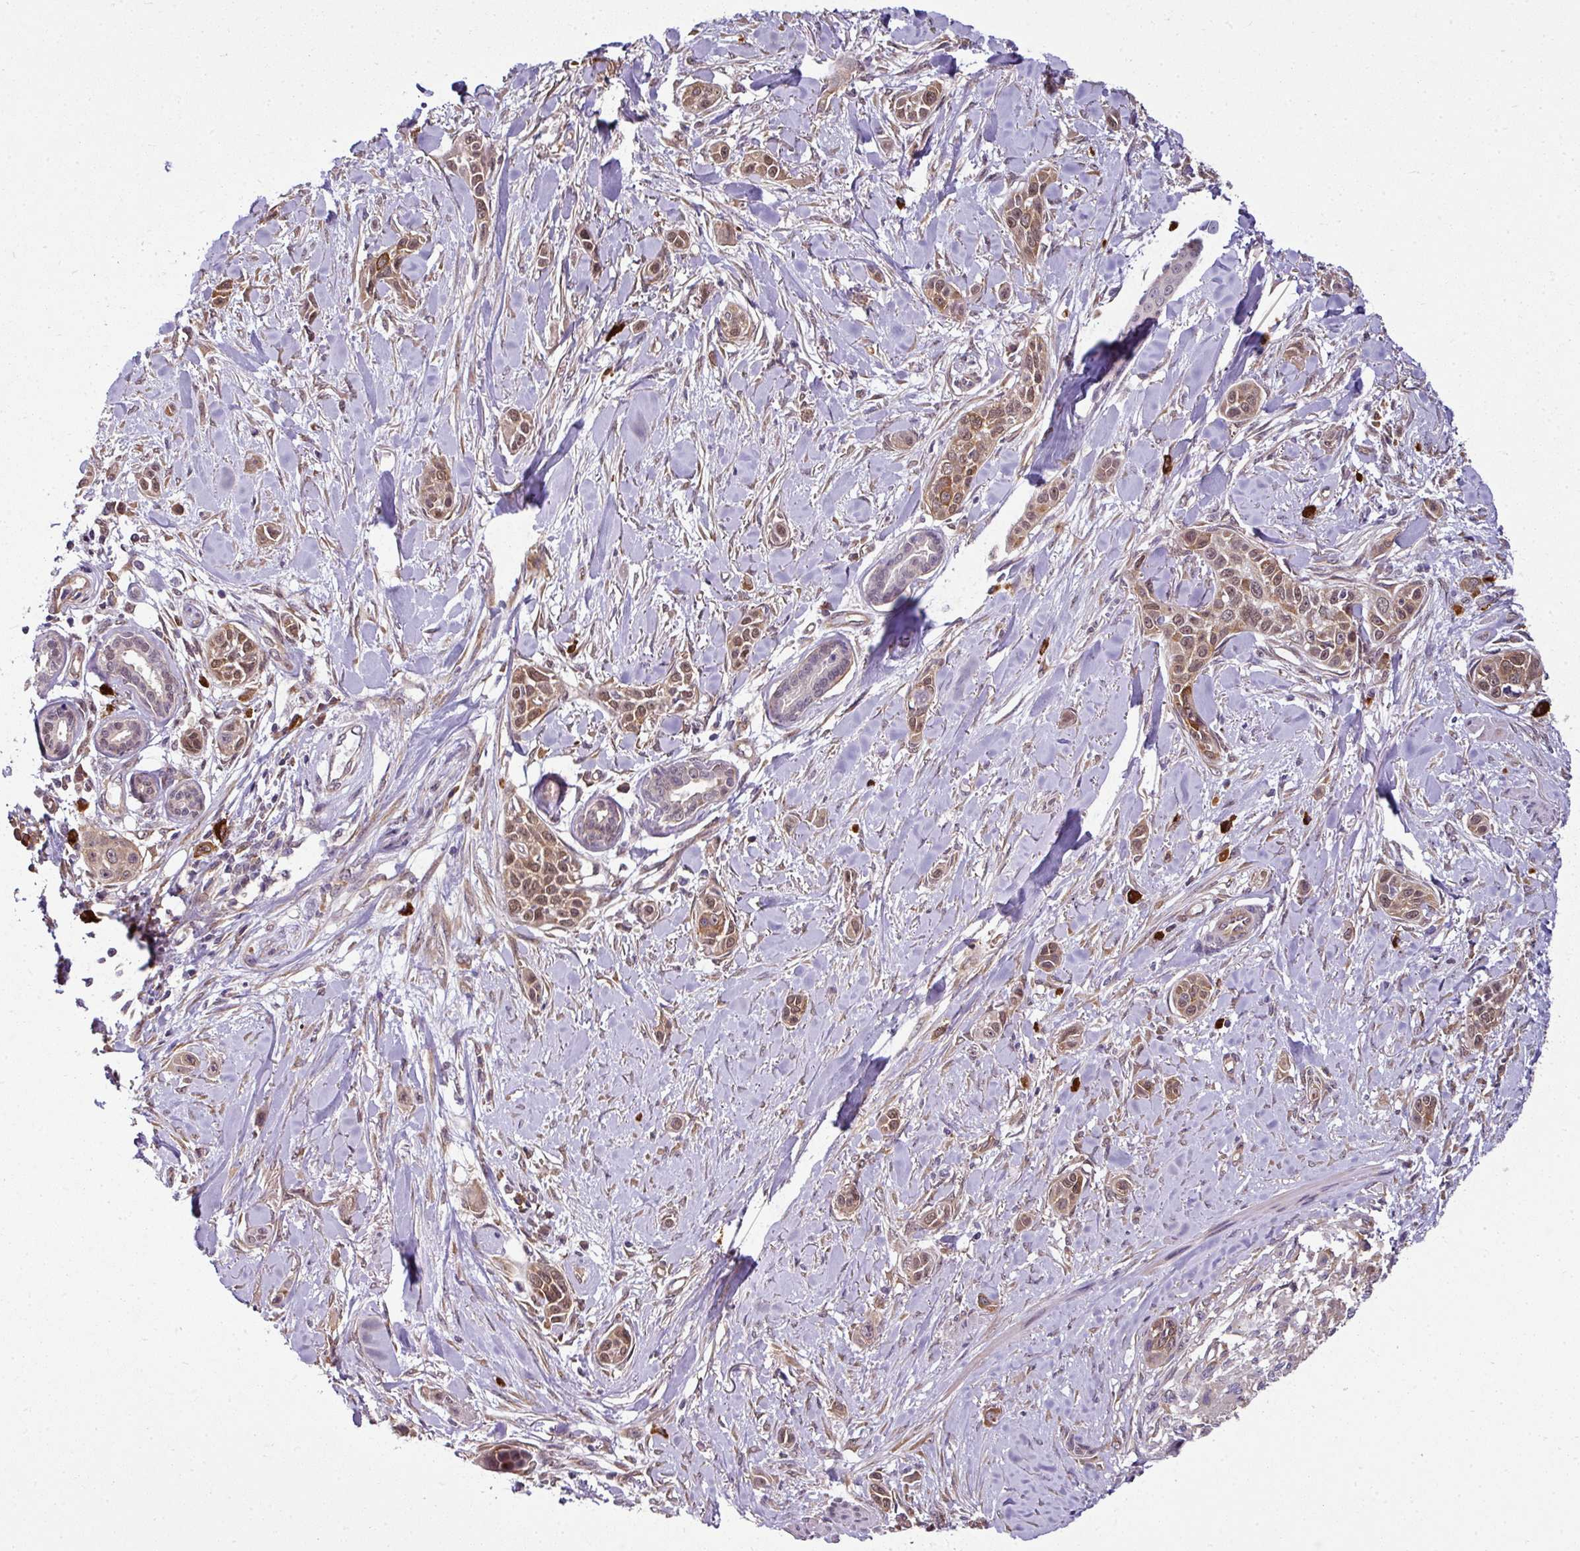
{"staining": {"intensity": "moderate", "quantity": ">75%", "location": "cytoplasmic/membranous,nuclear"}, "tissue": "skin cancer", "cell_type": "Tumor cells", "image_type": "cancer", "snomed": [{"axis": "morphology", "description": "Squamous cell carcinoma, NOS"}, {"axis": "topography", "description": "Skin"}], "caption": "Immunohistochemical staining of squamous cell carcinoma (skin) shows medium levels of moderate cytoplasmic/membranous and nuclear protein expression in about >75% of tumor cells.", "gene": "RBM4B", "patient": {"sex": "female", "age": 69}}